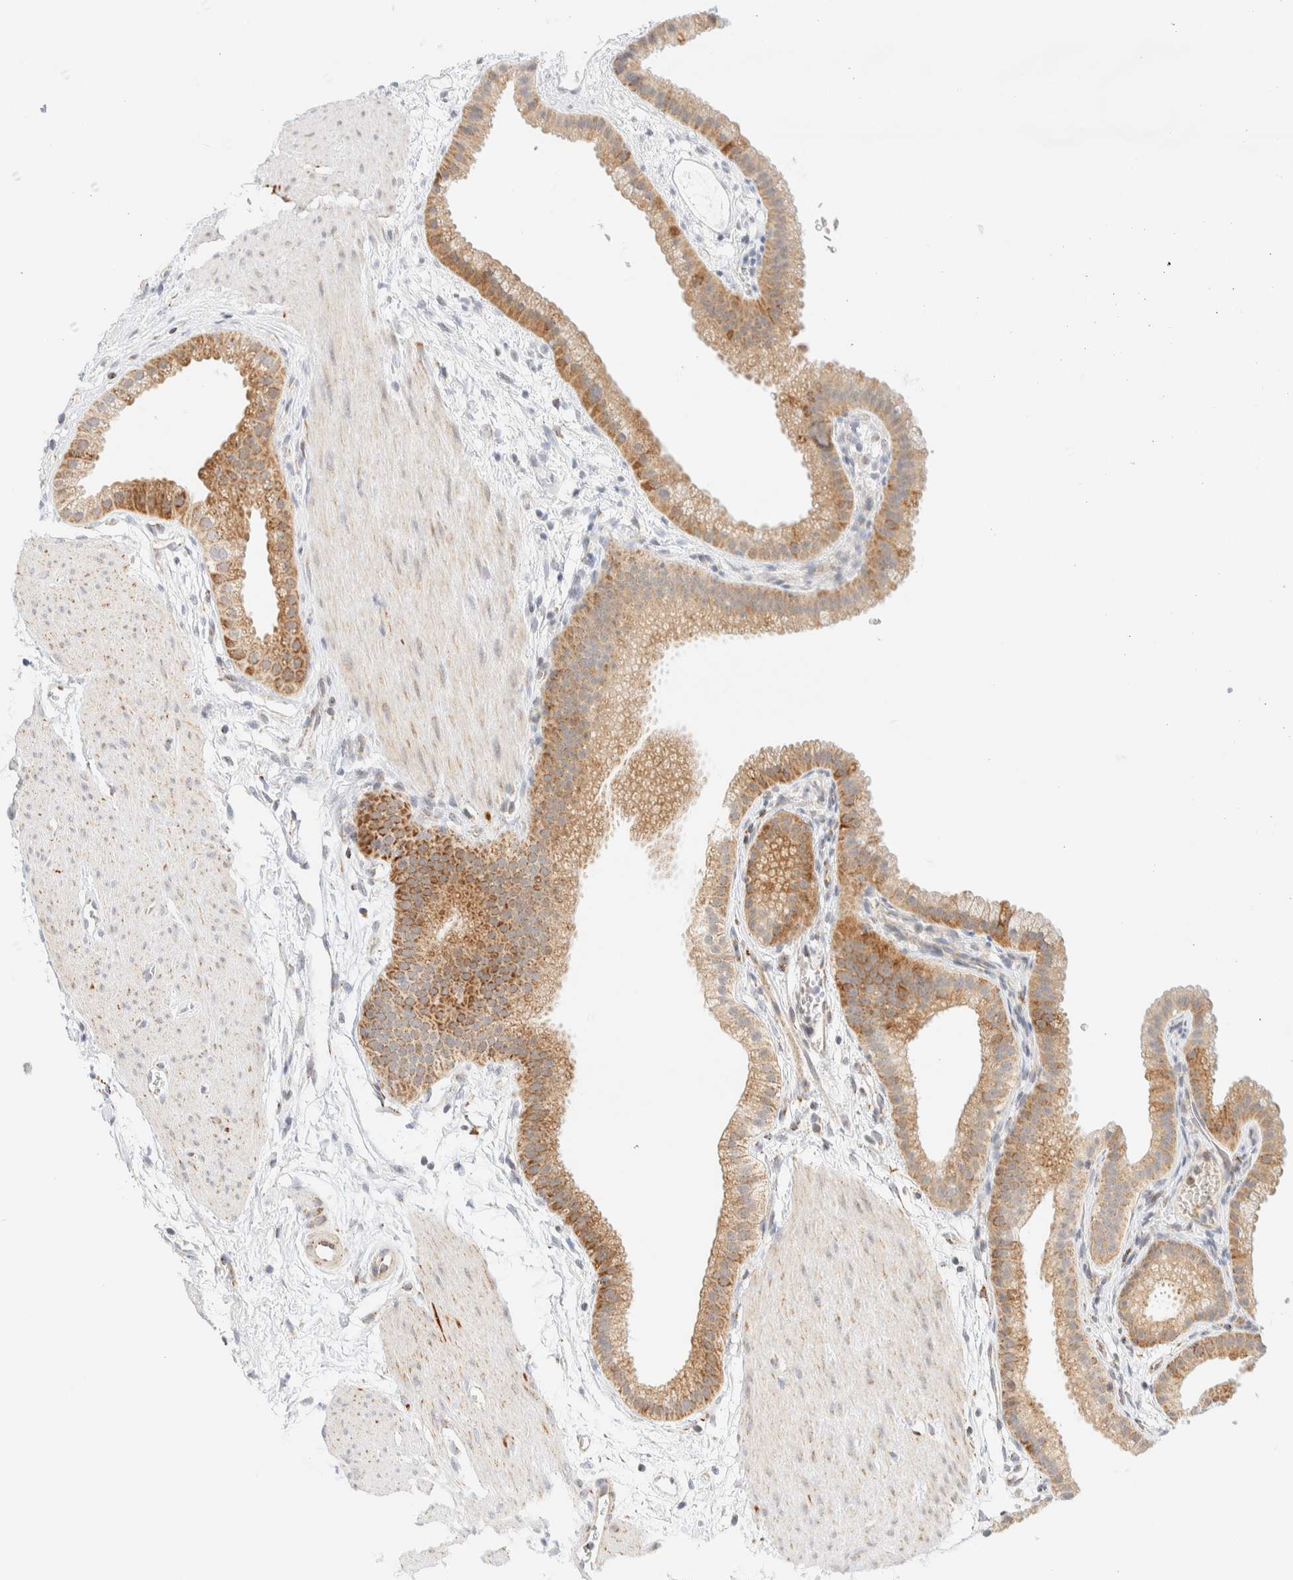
{"staining": {"intensity": "moderate", "quantity": ">75%", "location": "cytoplasmic/membranous"}, "tissue": "gallbladder", "cell_type": "Glandular cells", "image_type": "normal", "snomed": [{"axis": "morphology", "description": "Normal tissue, NOS"}, {"axis": "topography", "description": "Gallbladder"}], "caption": "High-magnification brightfield microscopy of unremarkable gallbladder stained with DAB (brown) and counterstained with hematoxylin (blue). glandular cells exhibit moderate cytoplasmic/membranous positivity is present in approximately>75% of cells. (IHC, brightfield microscopy, high magnification).", "gene": "PPM1K", "patient": {"sex": "female", "age": 64}}